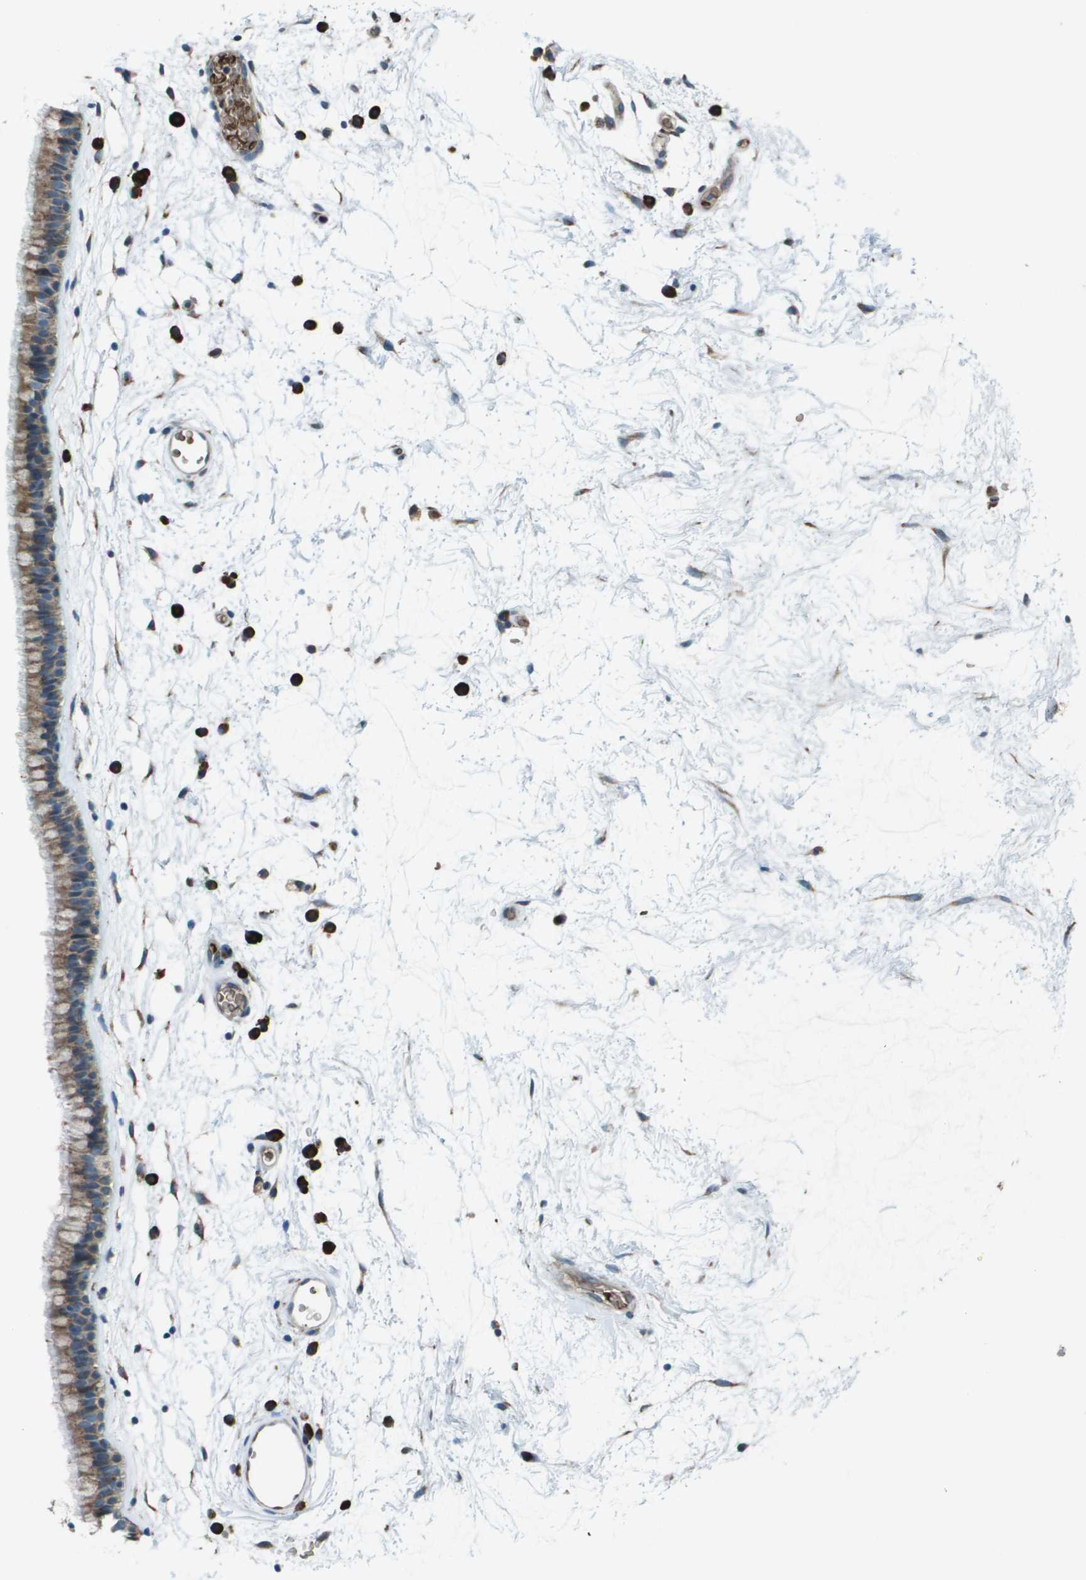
{"staining": {"intensity": "moderate", "quantity": ">75%", "location": "cytoplasmic/membranous"}, "tissue": "nasopharynx", "cell_type": "Respiratory epithelial cells", "image_type": "normal", "snomed": [{"axis": "morphology", "description": "Normal tissue, NOS"}, {"axis": "morphology", "description": "Inflammation, NOS"}, {"axis": "topography", "description": "Nasopharynx"}], "caption": "The photomicrograph reveals immunohistochemical staining of unremarkable nasopharynx. There is moderate cytoplasmic/membranous expression is identified in about >75% of respiratory epithelial cells. (DAB (3,3'-diaminobenzidine) IHC with brightfield microscopy, high magnification).", "gene": "UTS2", "patient": {"sex": "male", "age": 48}}